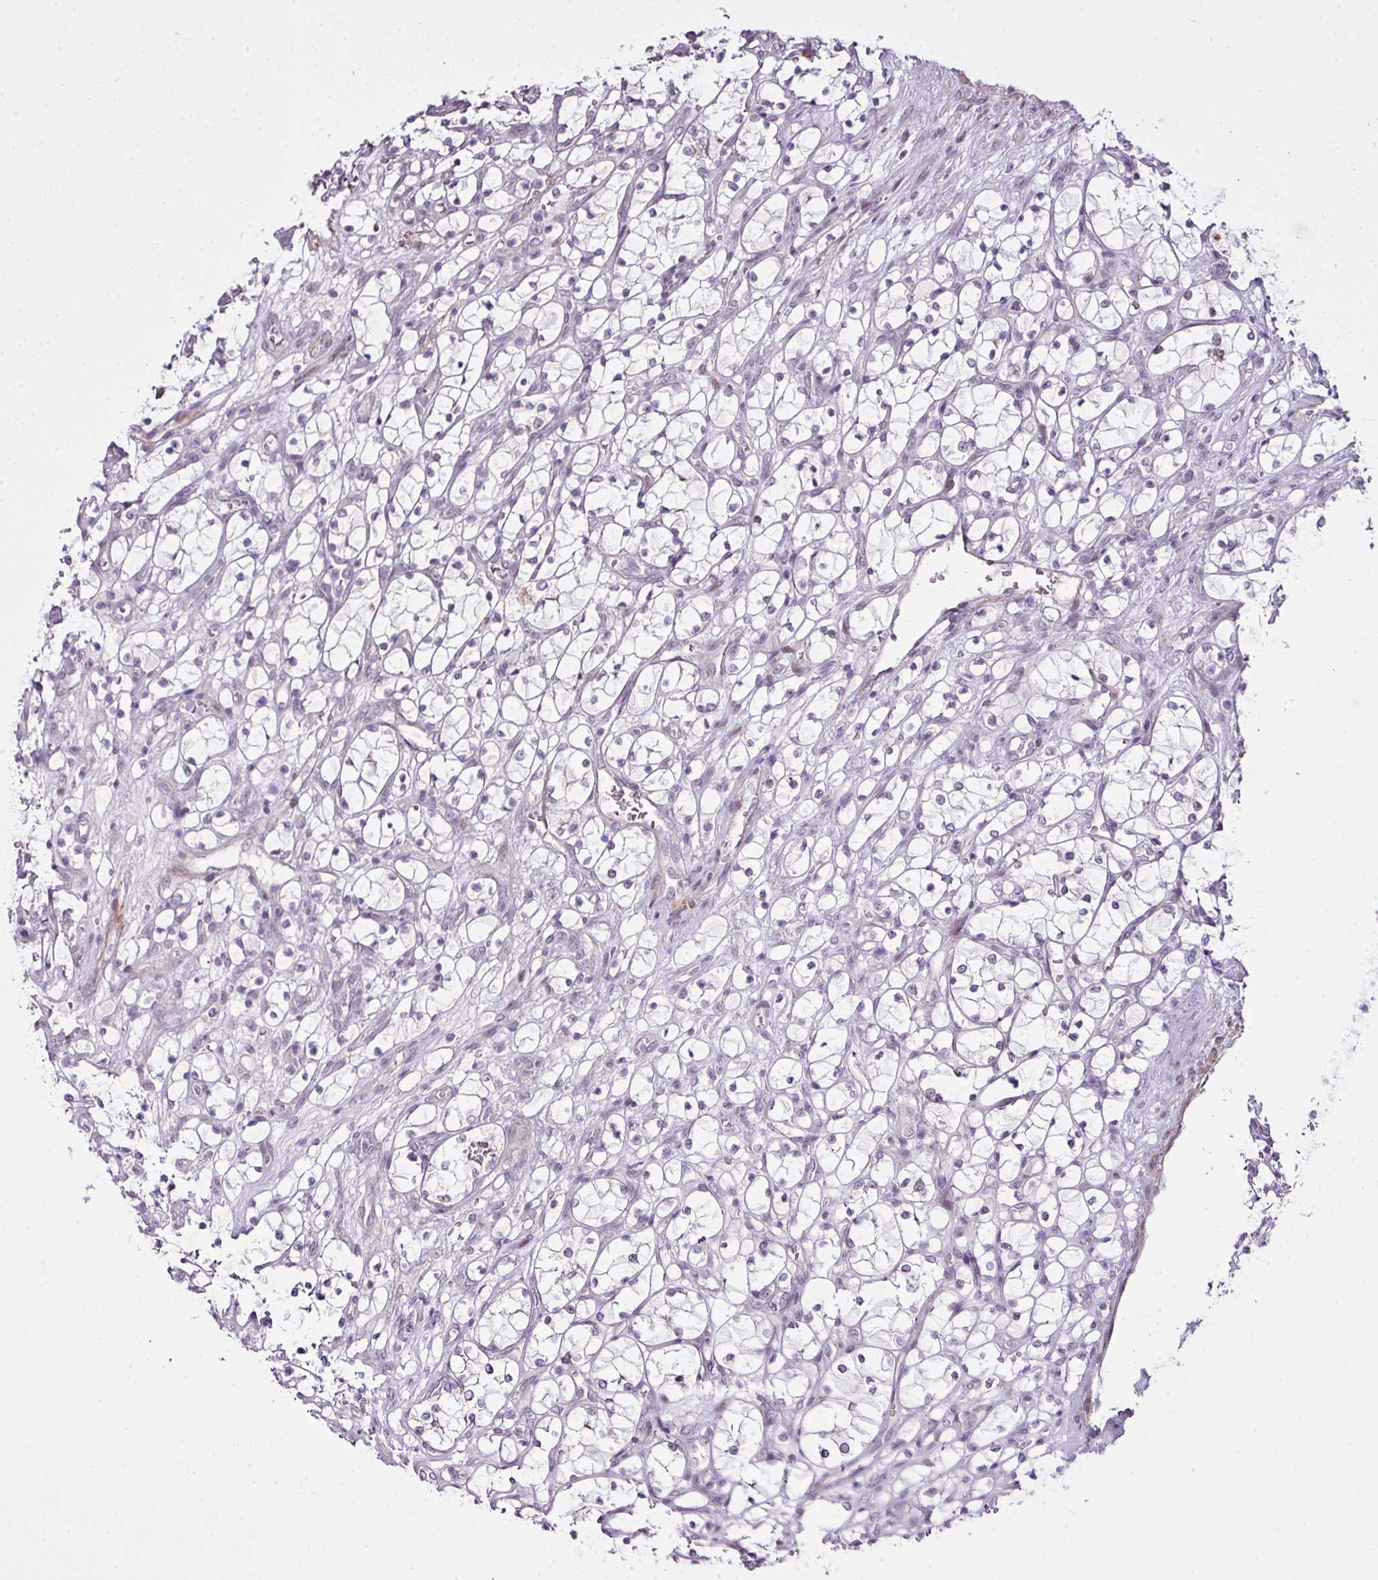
{"staining": {"intensity": "negative", "quantity": "none", "location": "none"}, "tissue": "renal cancer", "cell_type": "Tumor cells", "image_type": "cancer", "snomed": [{"axis": "morphology", "description": "Adenocarcinoma, NOS"}, {"axis": "topography", "description": "Kidney"}], "caption": "Tumor cells are negative for protein expression in human adenocarcinoma (renal).", "gene": "ZNF688", "patient": {"sex": "female", "age": 69}}